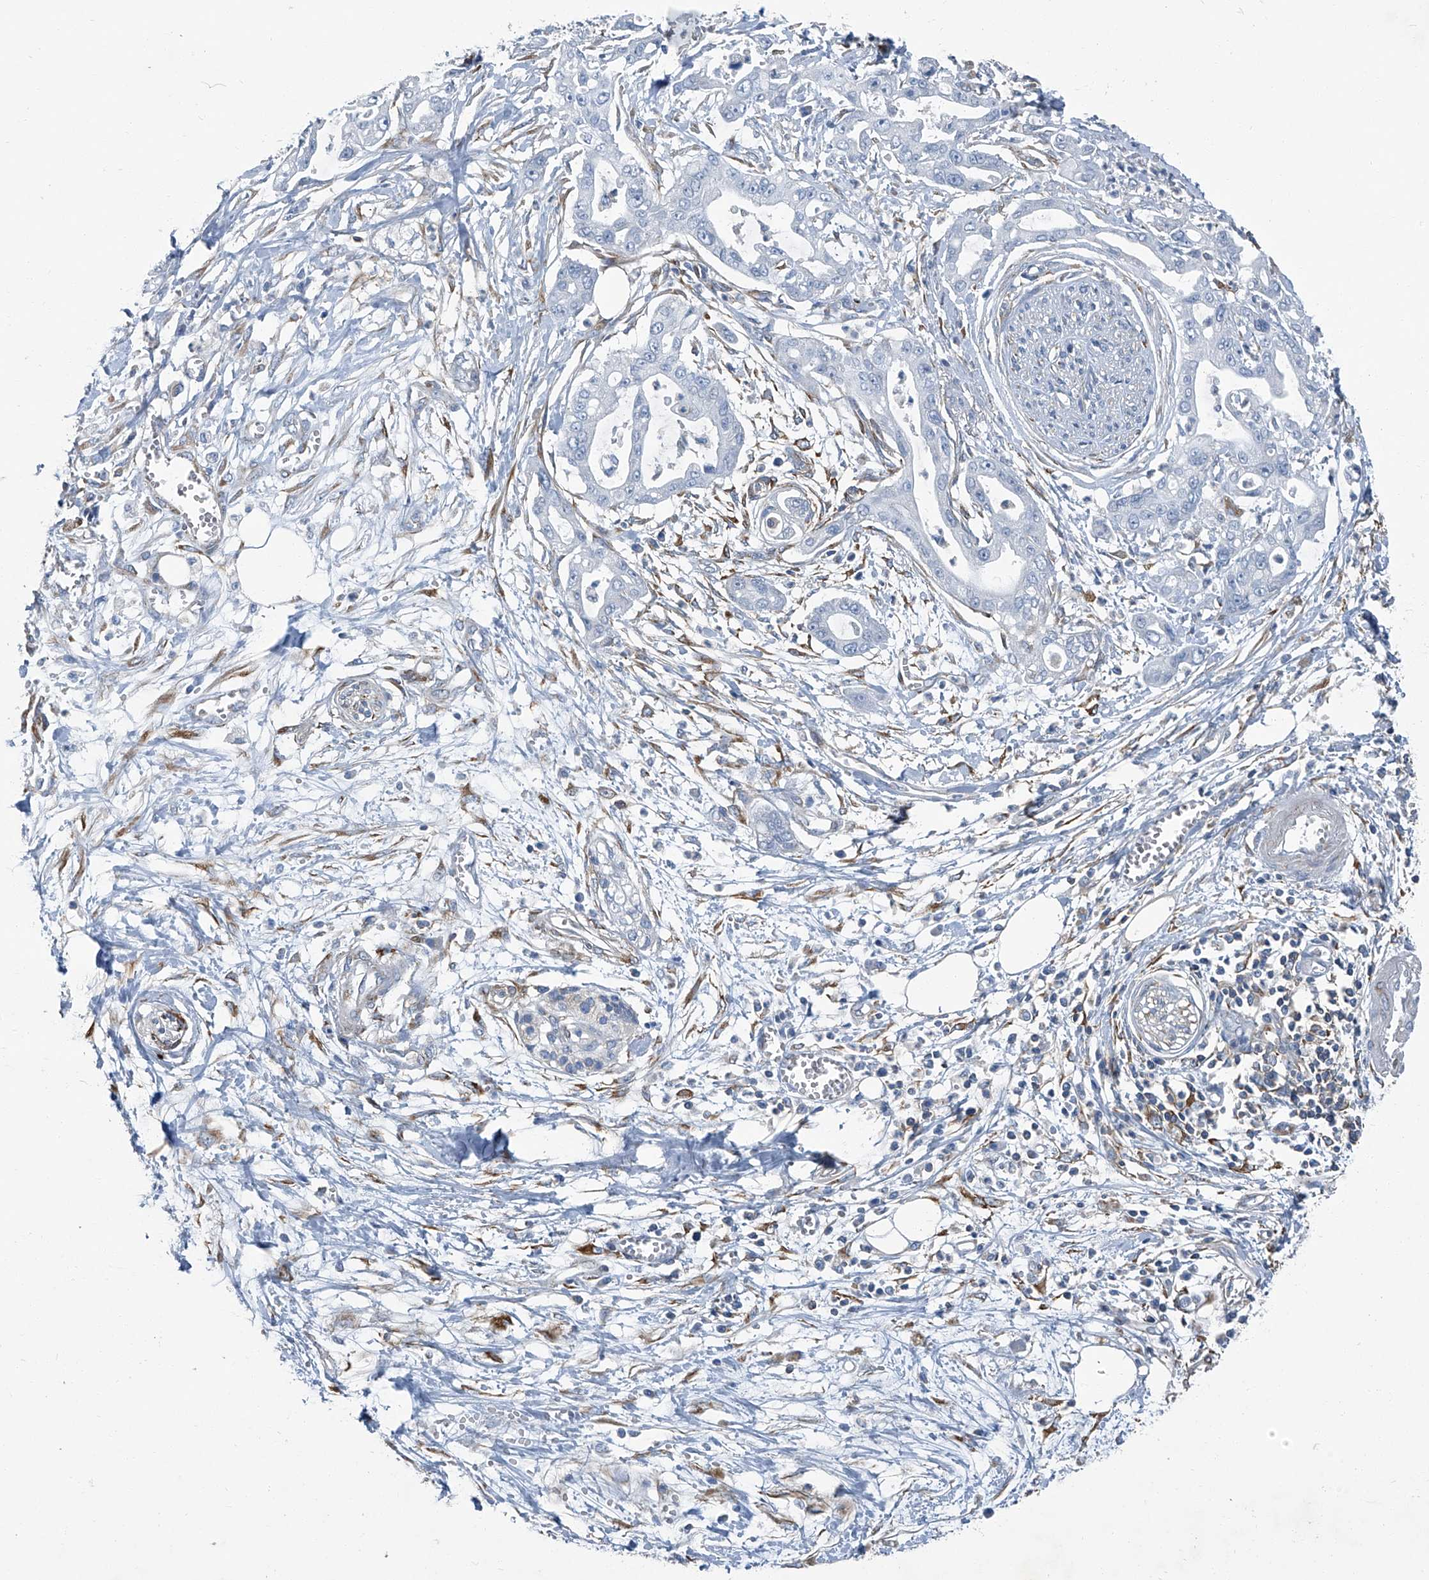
{"staining": {"intensity": "negative", "quantity": "none", "location": "none"}, "tissue": "pancreatic cancer", "cell_type": "Tumor cells", "image_type": "cancer", "snomed": [{"axis": "morphology", "description": "Adenocarcinoma, NOS"}, {"axis": "topography", "description": "Pancreas"}], "caption": "Human pancreatic adenocarcinoma stained for a protein using IHC exhibits no positivity in tumor cells.", "gene": "SEPTIN7", "patient": {"sex": "male", "age": 68}}